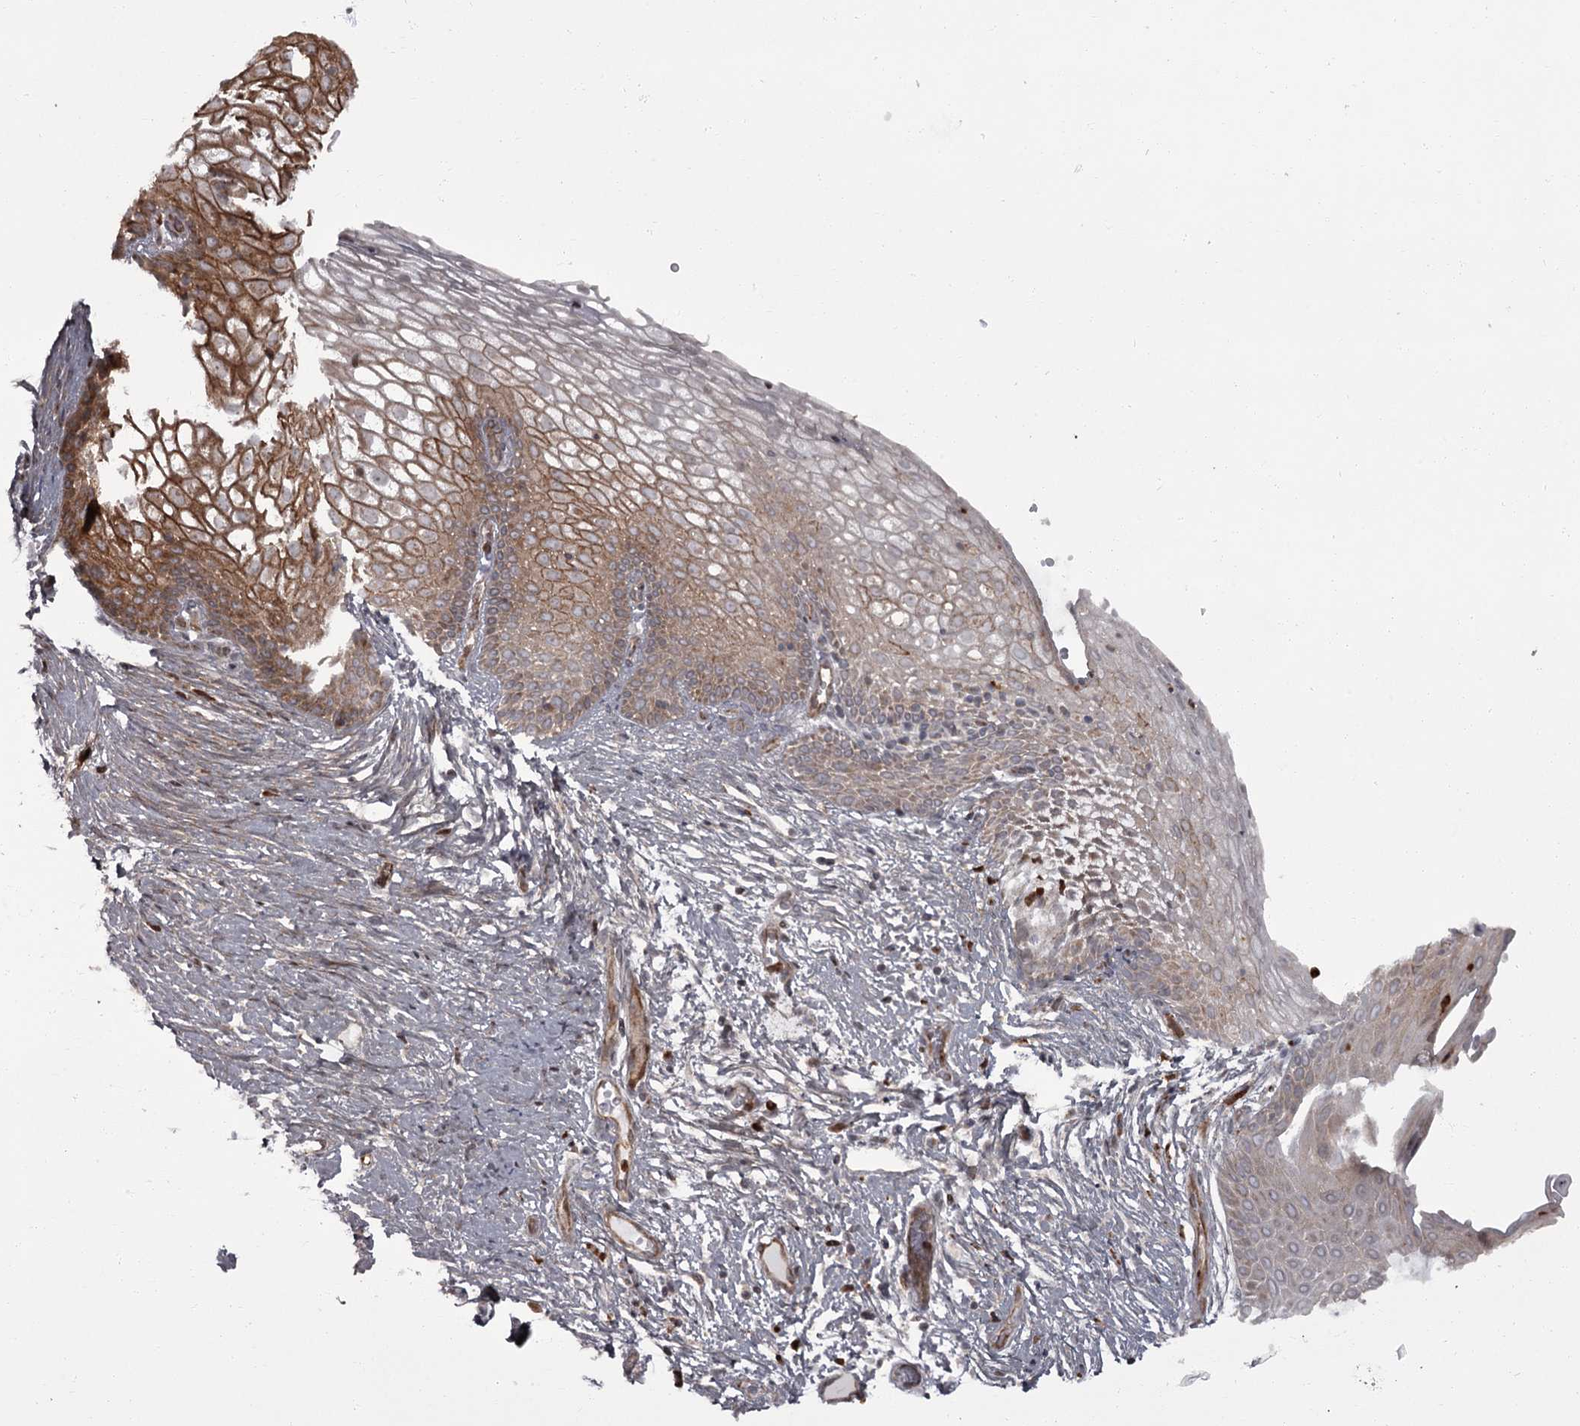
{"staining": {"intensity": "weak", "quantity": "25%-75%", "location": "cytoplasmic/membranous"}, "tissue": "cervix", "cell_type": "Glandular cells", "image_type": "normal", "snomed": [{"axis": "morphology", "description": "Normal tissue, NOS"}, {"axis": "topography", "description": "Cervix"}], "caption": "The immunohistochemical stain labels weak cytoplasmic/membranous expression in glandular cells of normal cervix. Nuclei are stained in blue.", "gene": "THAP9", "patient": {"sex": "female", "age": 33}}